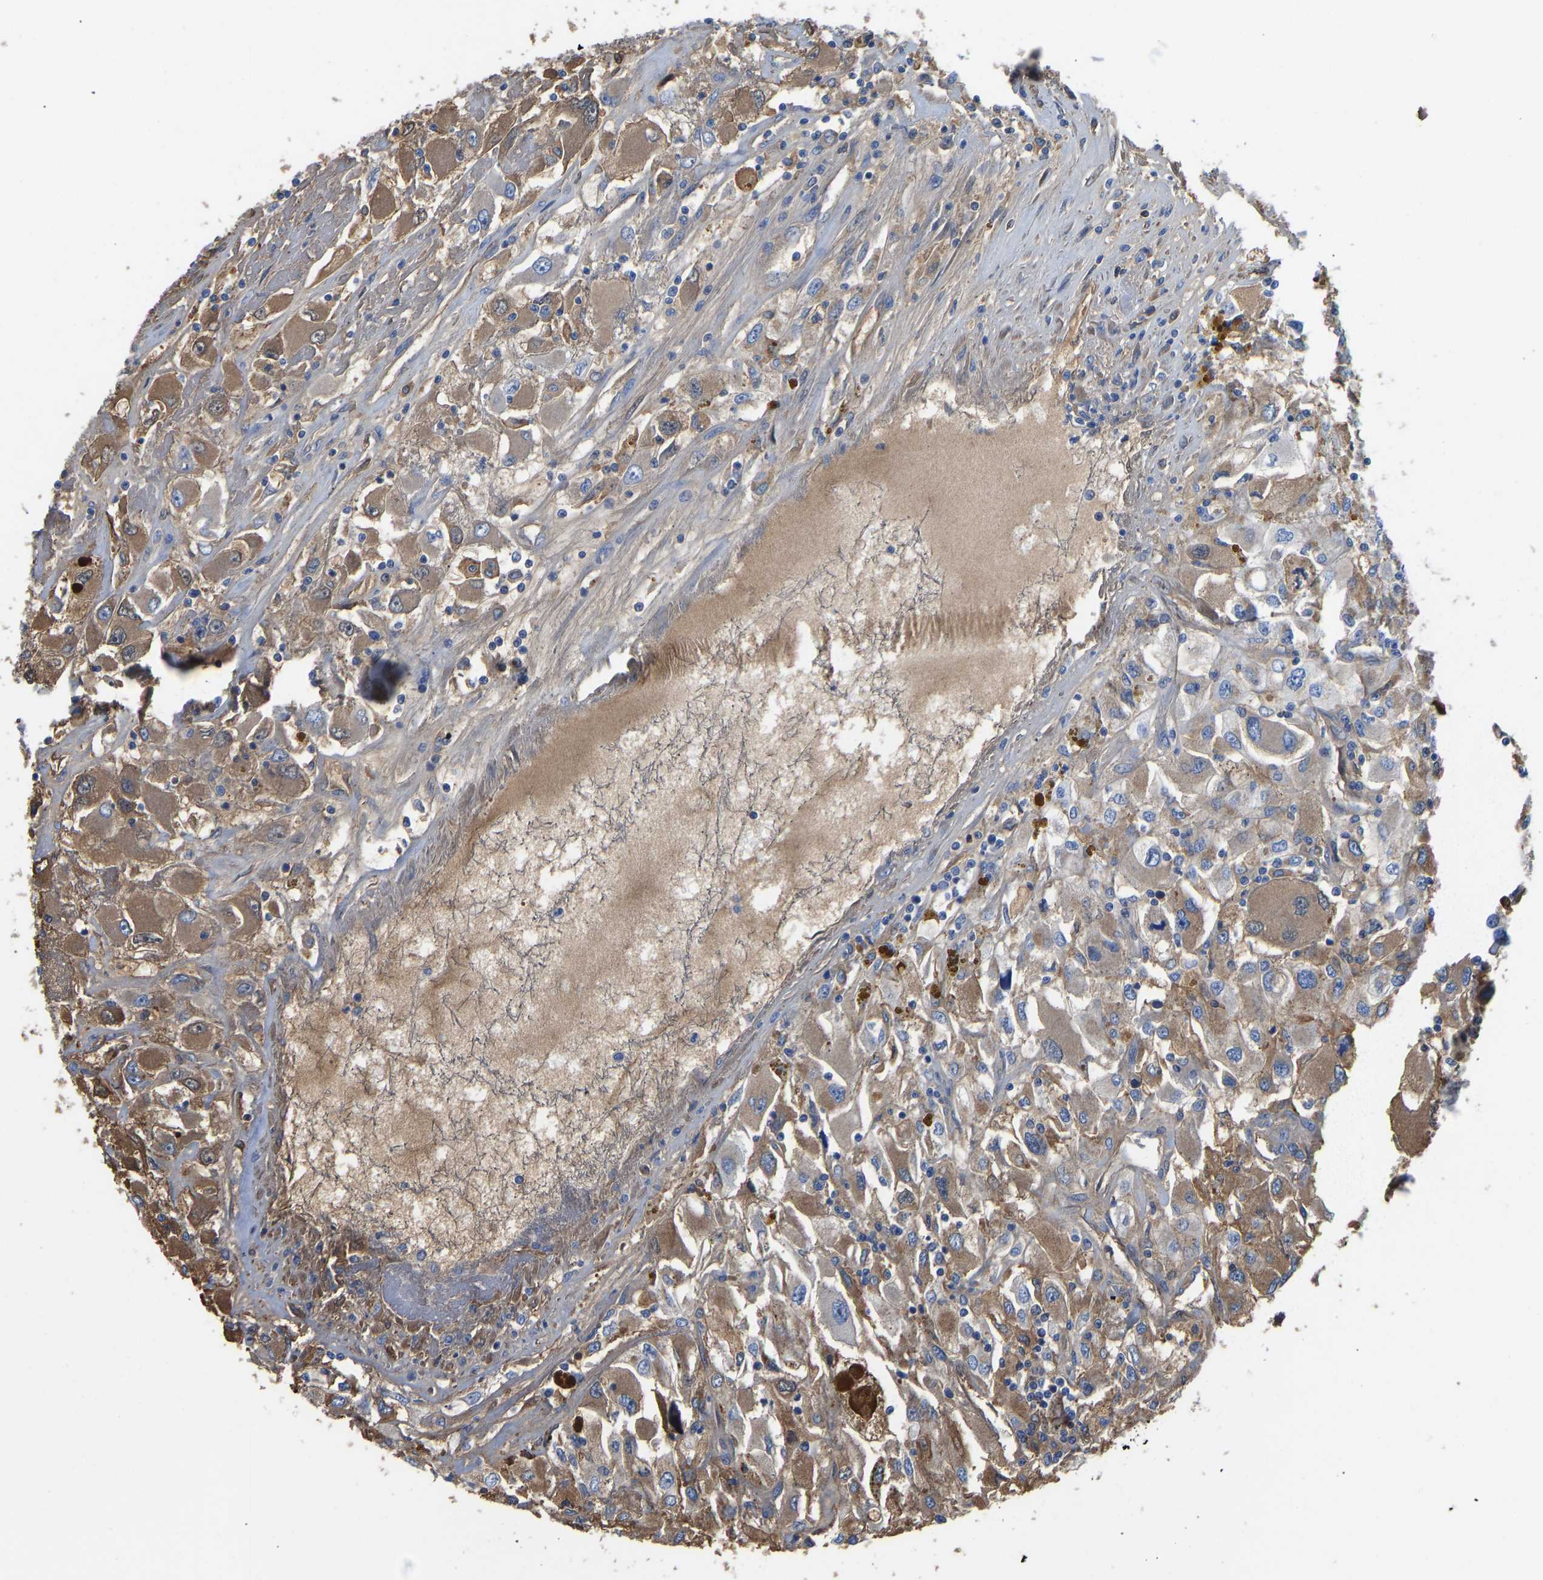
{"staining": {"intensity": "moderate", "quantity": ">75%", "location": "cytoplasmic/membranous"}, "tissue": "renal cancer", "cell_type": "Tumor cells", "image_type": "cancer", "snomed": [{"axis": "morphology", "description": "Adenocarcinoma, NOS"}, {"axis": "topography", "description": "Kidney"}], "caption": "Human renal adenocarcinoma stained with a brown dye shows moderate cytoplasmic/membranous positive staining in about >75% of tumor cells.", "gene": "HSPG2", "patient": {"sex": "female", "age": 52}}